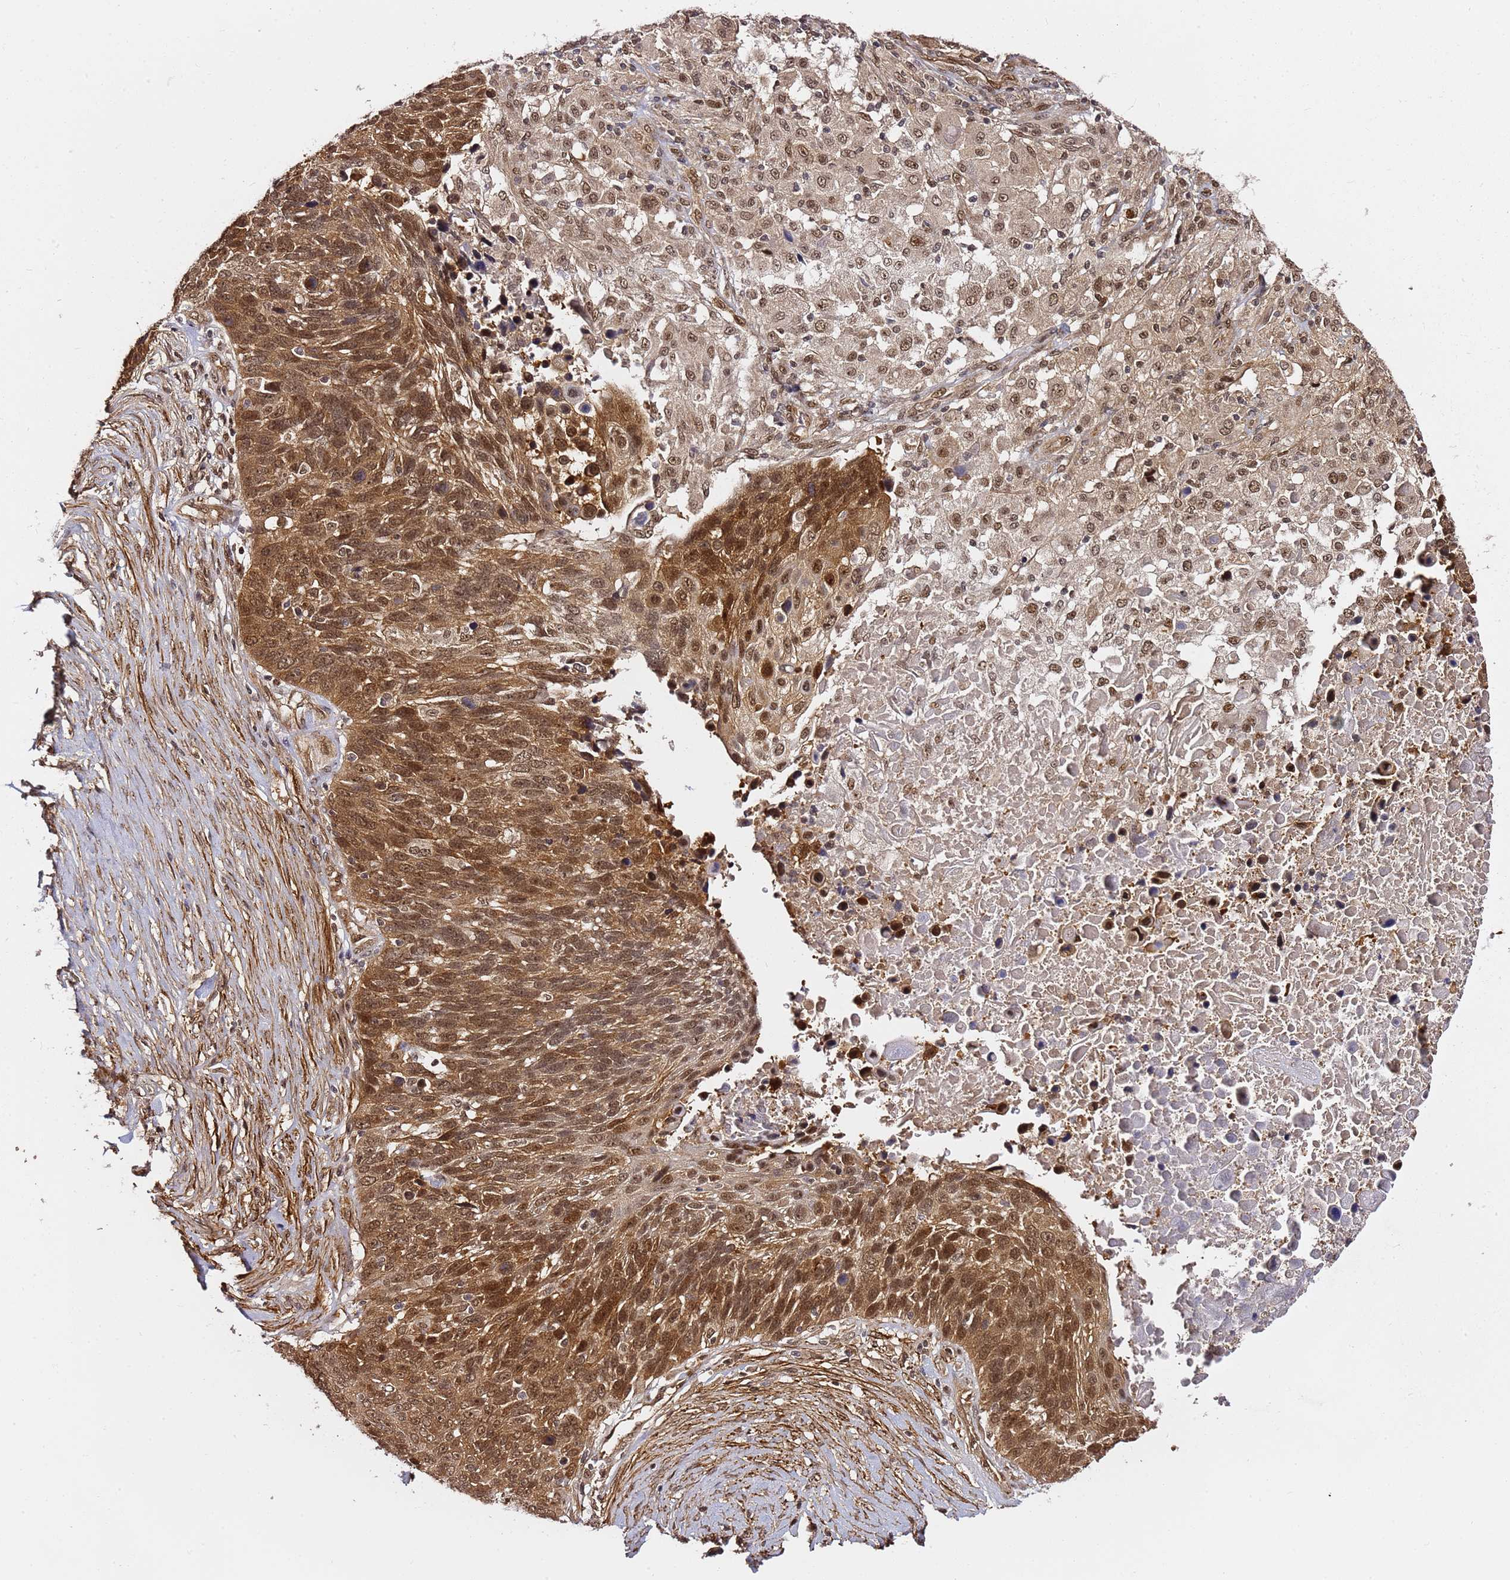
{"staining": {"intensity": "moderate", "quantity": ">75%", "location": "cytoplasmic/membranous,nuclear"}, "tissue": "lung cancer", "cell_type": "Tumor cells", "image_type": "cancer", "snomed": [{"axis": "morphology", "description": "Normal tissue, NOS"}, {"axis": "morphology", "description": "Squamous cell carcinoma, NOS"}, {"axis": "topography", "description": "Lymph node"}, {"axis": "topography", "description": "Lung"}], "caption": "An image of lung squamous cell carcinoma stained for a protein displays moderate cytoplasmic/membranous and nuclear brown staining in tumor cells.", "gene": "RGS18", "patient": {"sex": "male", "age": 66}}